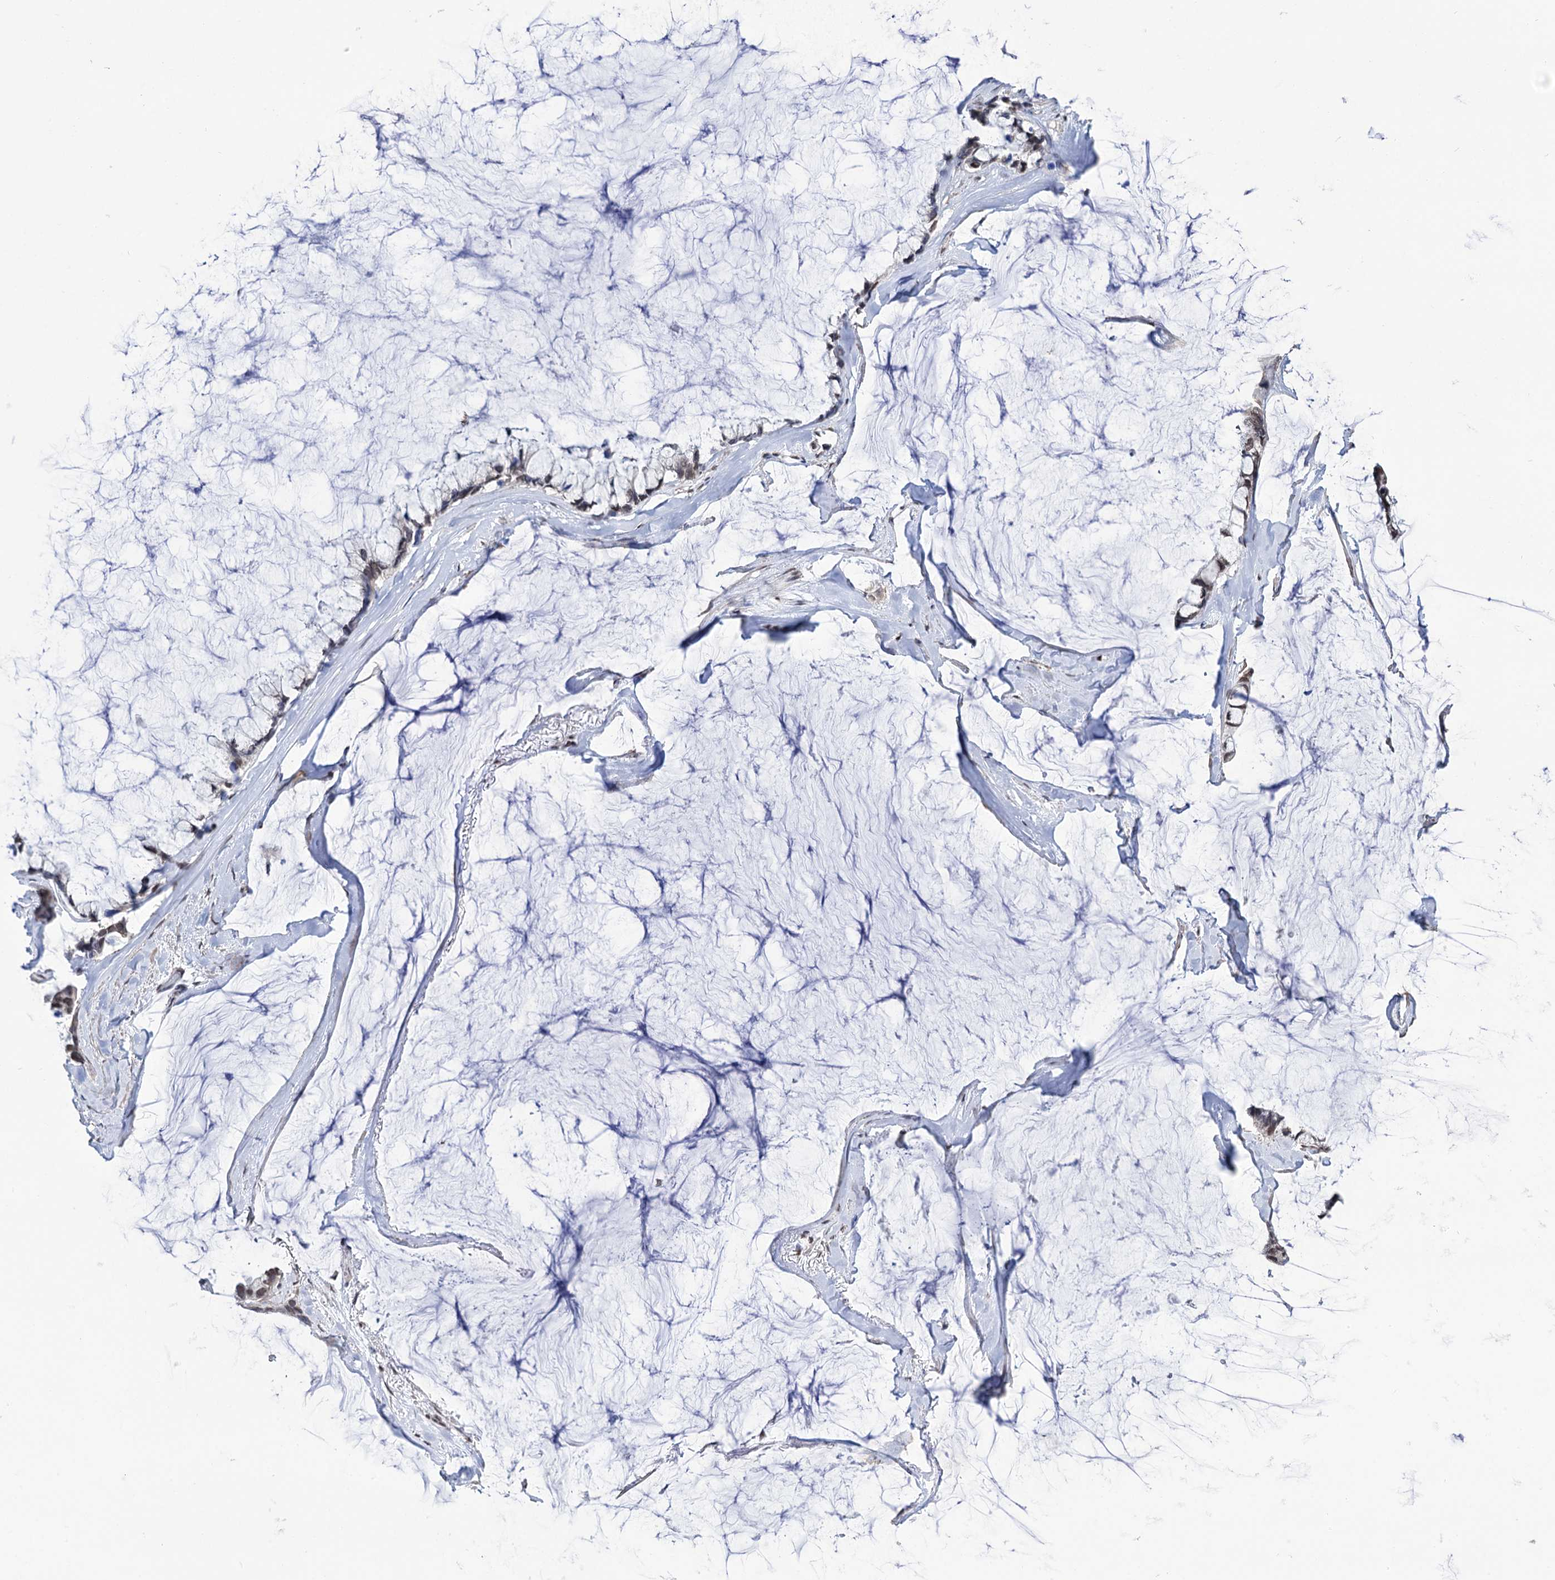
{"staining": {"intensity": "weak", "quantity": "<25%", "location": "nuclear"}, "tissue": "ovarian cancer", "cell_type": "Tumor cells", "image_type": "cancer", "snomed": [{"axis": "morphology", "description": "Cystadenocarcinoma, mucinous, NOS"}, {"axis": "topography", "description": "Ovary"}], "caption": "The image exhibits no staining of tumor cells in ovarian mucinous cystadenocarcinoma.", "gene": "ABHD10", "patient": {"sex": "female", "age": 39}}